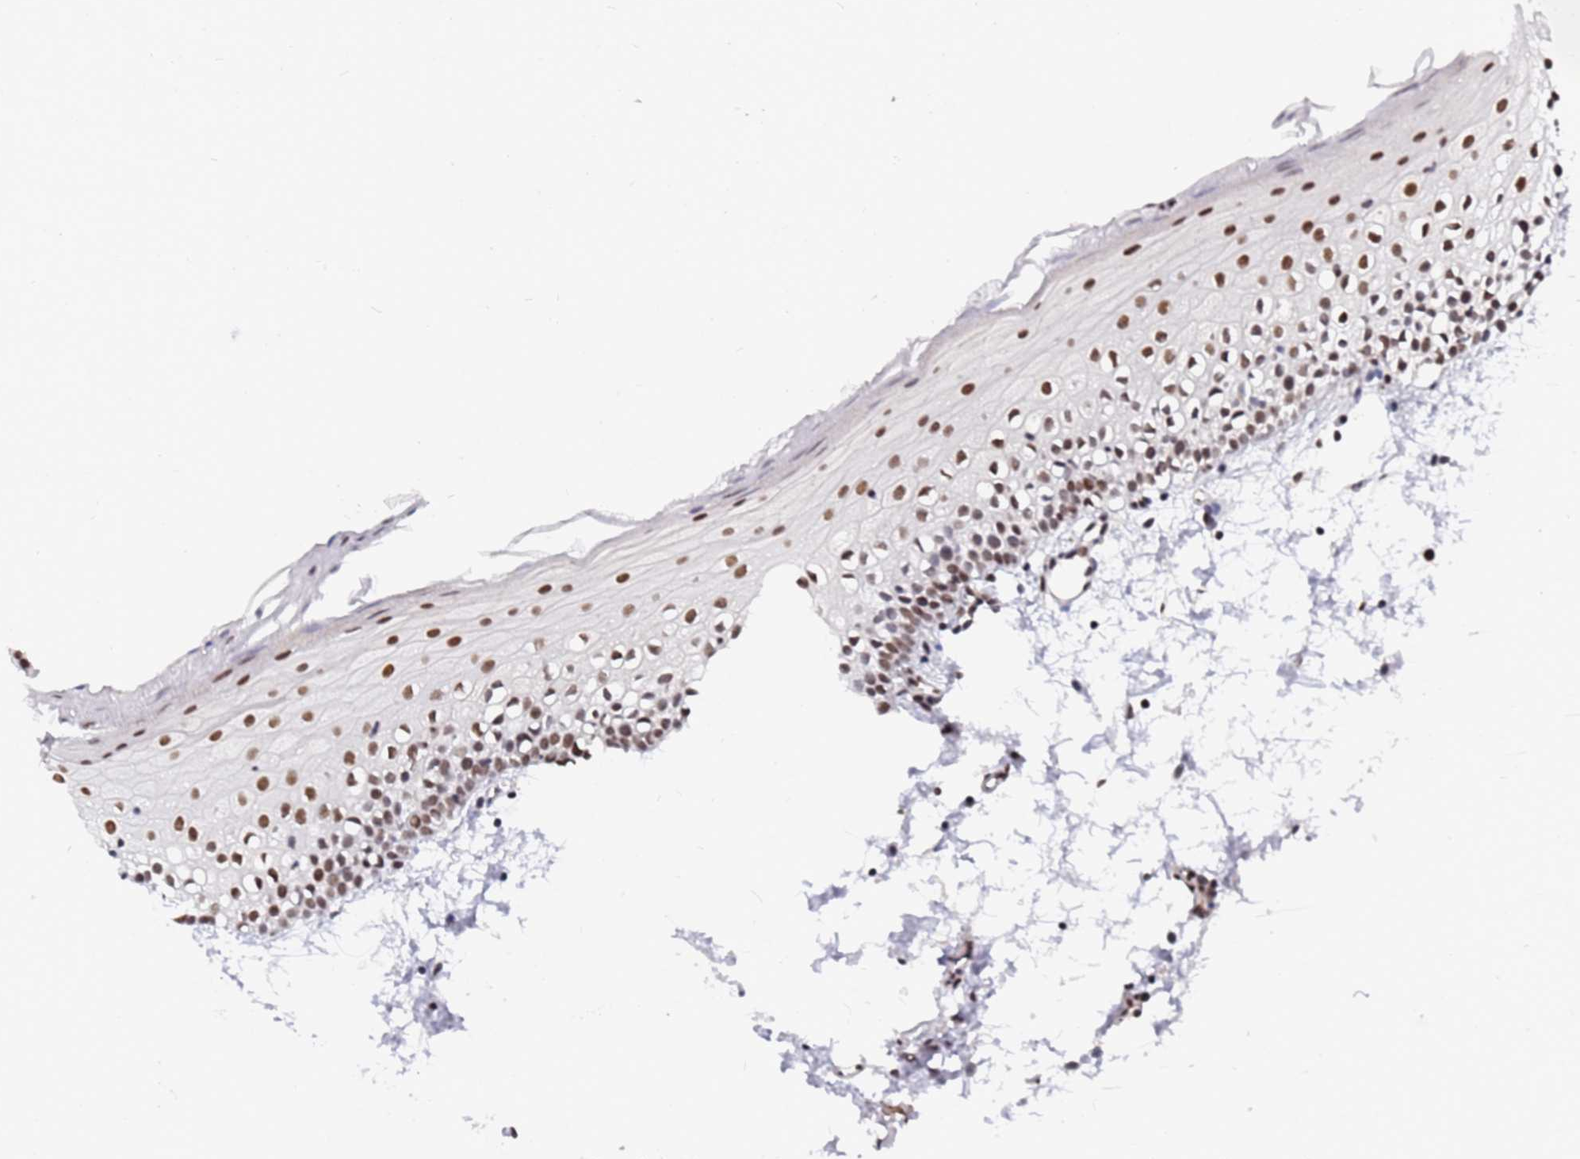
{"staining": {"intensity": "moderate", "quantity": ">75%", "location": "nuclear"}, "tissue": "oral mucosa", "cell_type": "Squamous epithelial cells", "image_type": "normal", "snomed": [{"axis": "morphology", "description": "Normal tissue, NOS"}, {"axis": "topography", "description": "Oral tissue"}], "caption": "Moderate nuclear expression is seen in approximately >75% of squamous epithelial cells in normal oral mucosa.", "gene": "RAVER2", "patient": {"sex": "male", "age": 28}}